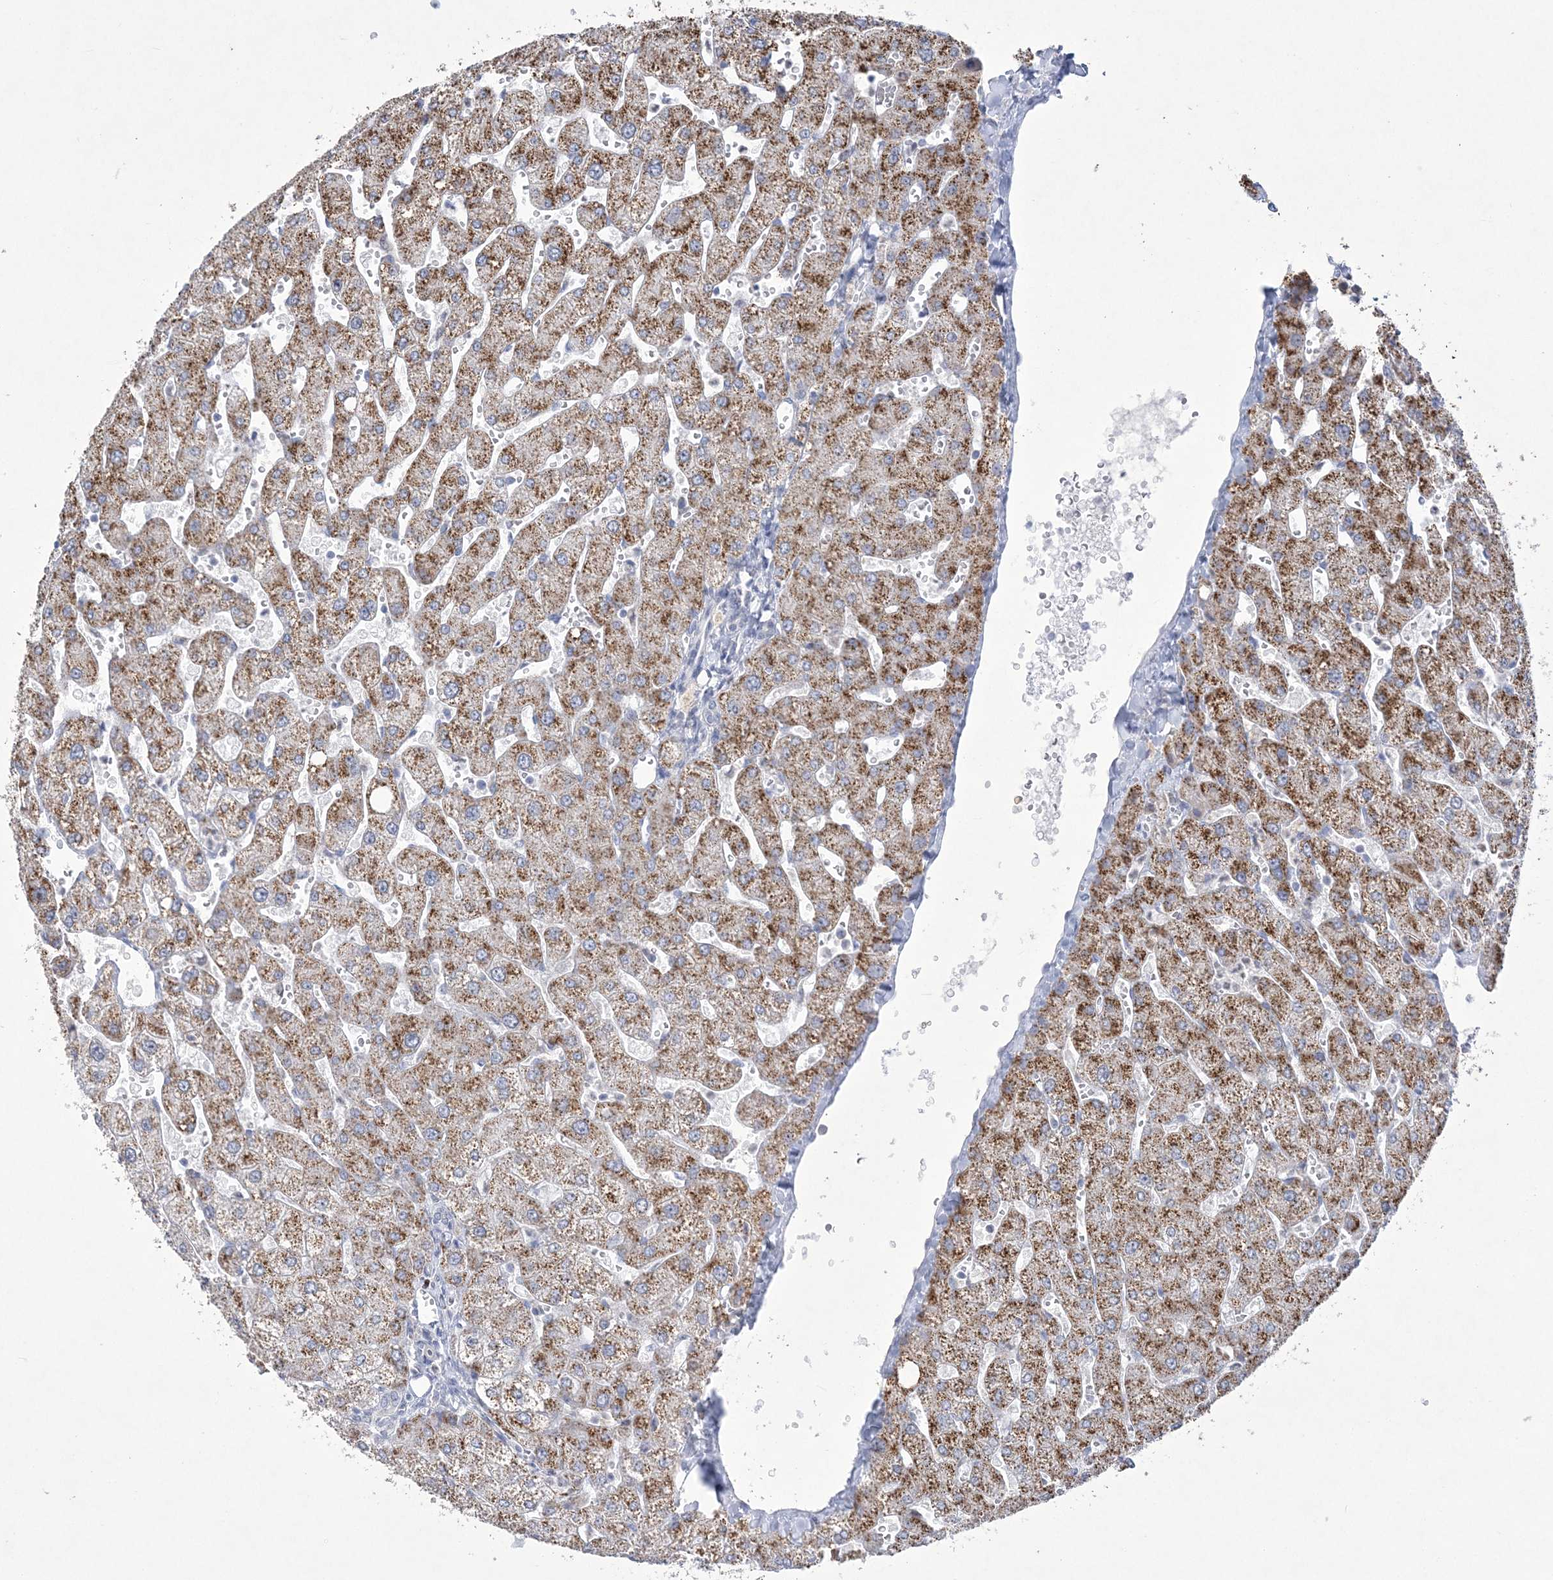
{"staining": {"intensity": "negative", "quantity": "none", "location": "none"}, "tissue": "liver", "cell_type": "Cholangiocytes", "image_type": "normal", "snomed": [{"axis": "morphology", "description": "Normal tissue, NOS"}, {"axis": "topography", "description": "Liver"}], "caption": "Normal liver was stained to show a protein in brown. There is no significant staining in cholangiocytes. (DAB IHC with hematoxylin counter stain).", "gene": "WDR27", "patient": {"sex": "male", "age": 55}}